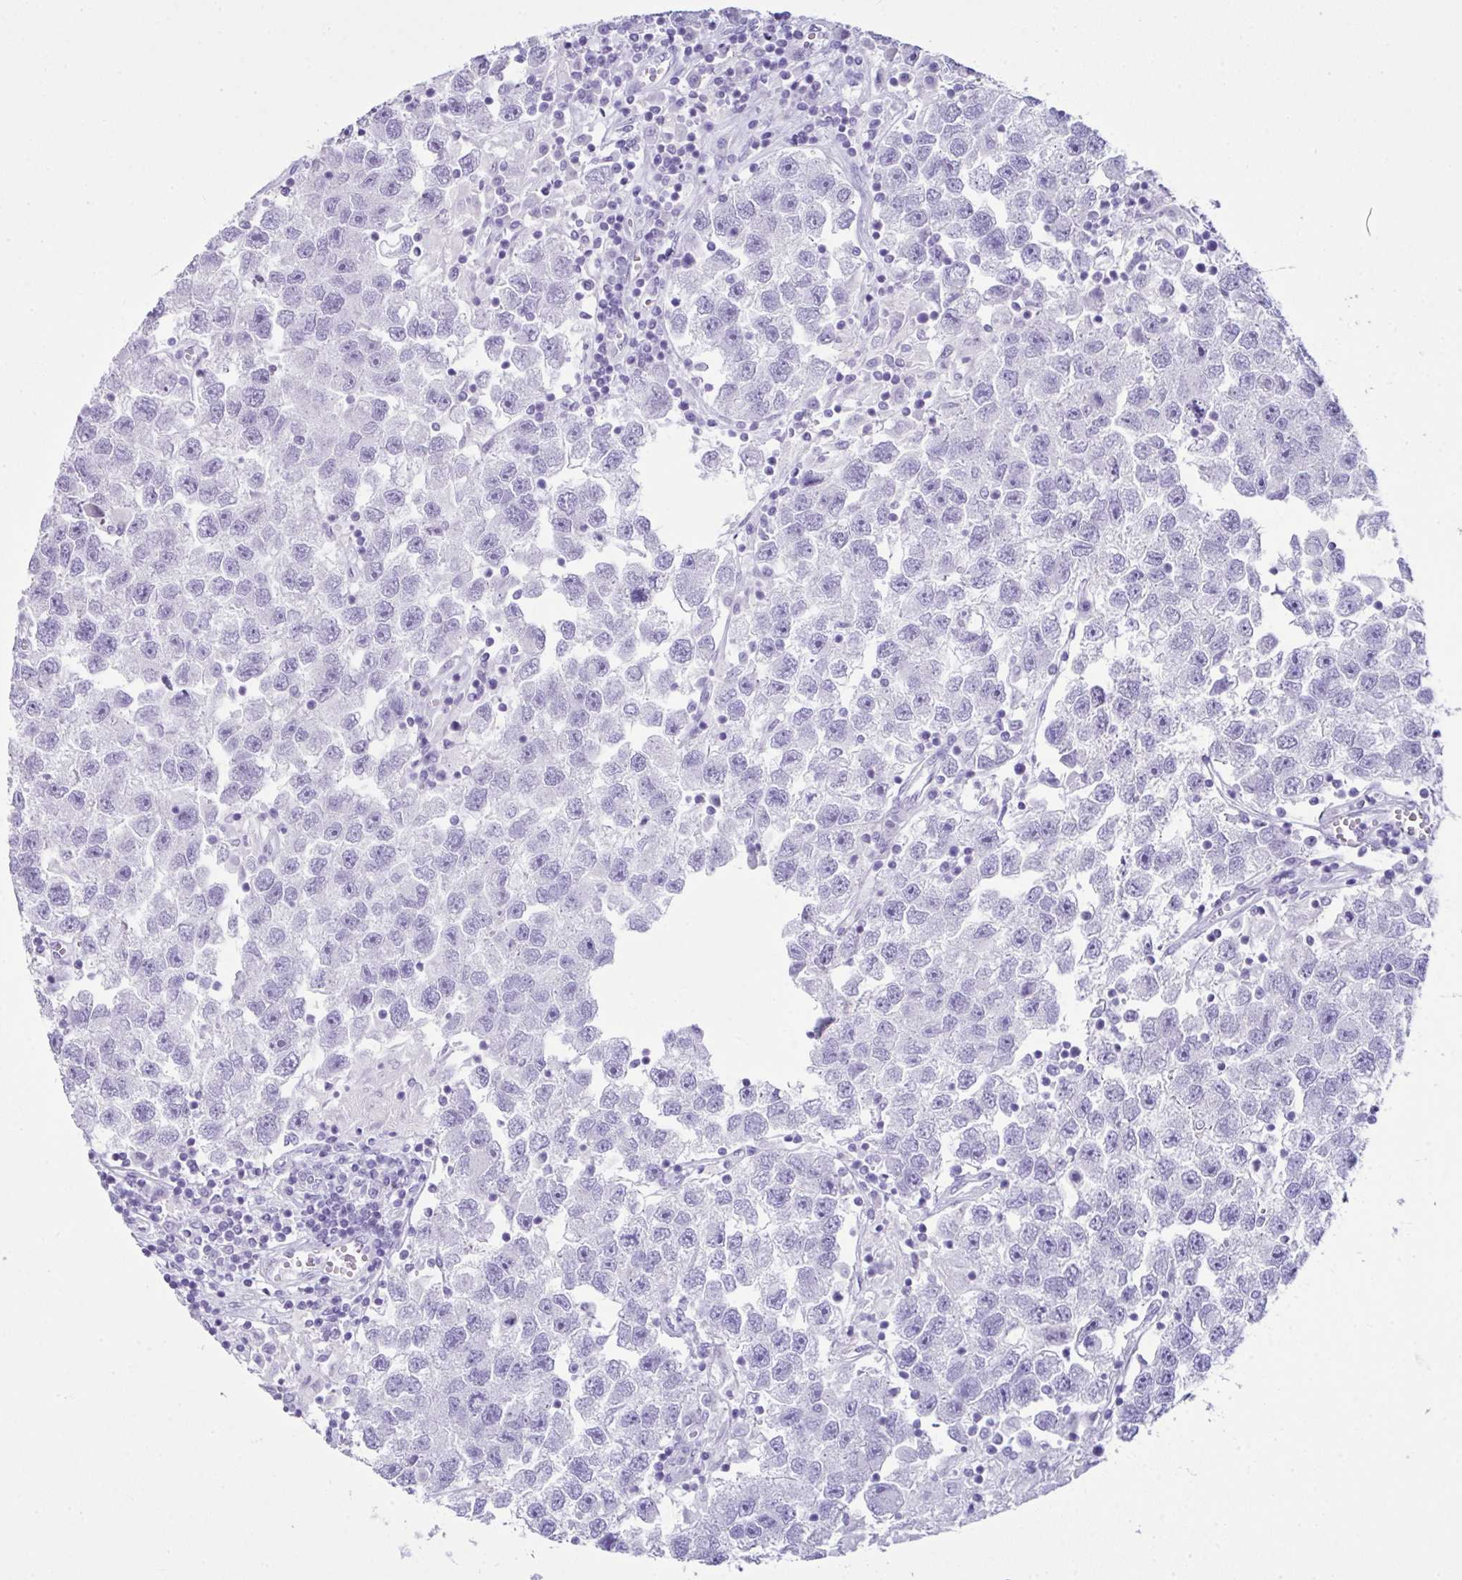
{"staining": {"intensity": "negative", "quantity": "none", "location": "none"}, "tissue": "testis cancer", "cell_type": "Tumor cells", "image_type": "cancer", "snomed": [{"axis": "morphology", "description": "Seminoma, NOS"}, {"axis": "topography", "description": "Testis"}], "caption": "This is an IHC photomicrograph of testis cancer. There is no staining in tumor cells.", "gene": "LGALS4", "patient": {"sex": "male", "age": 26}}